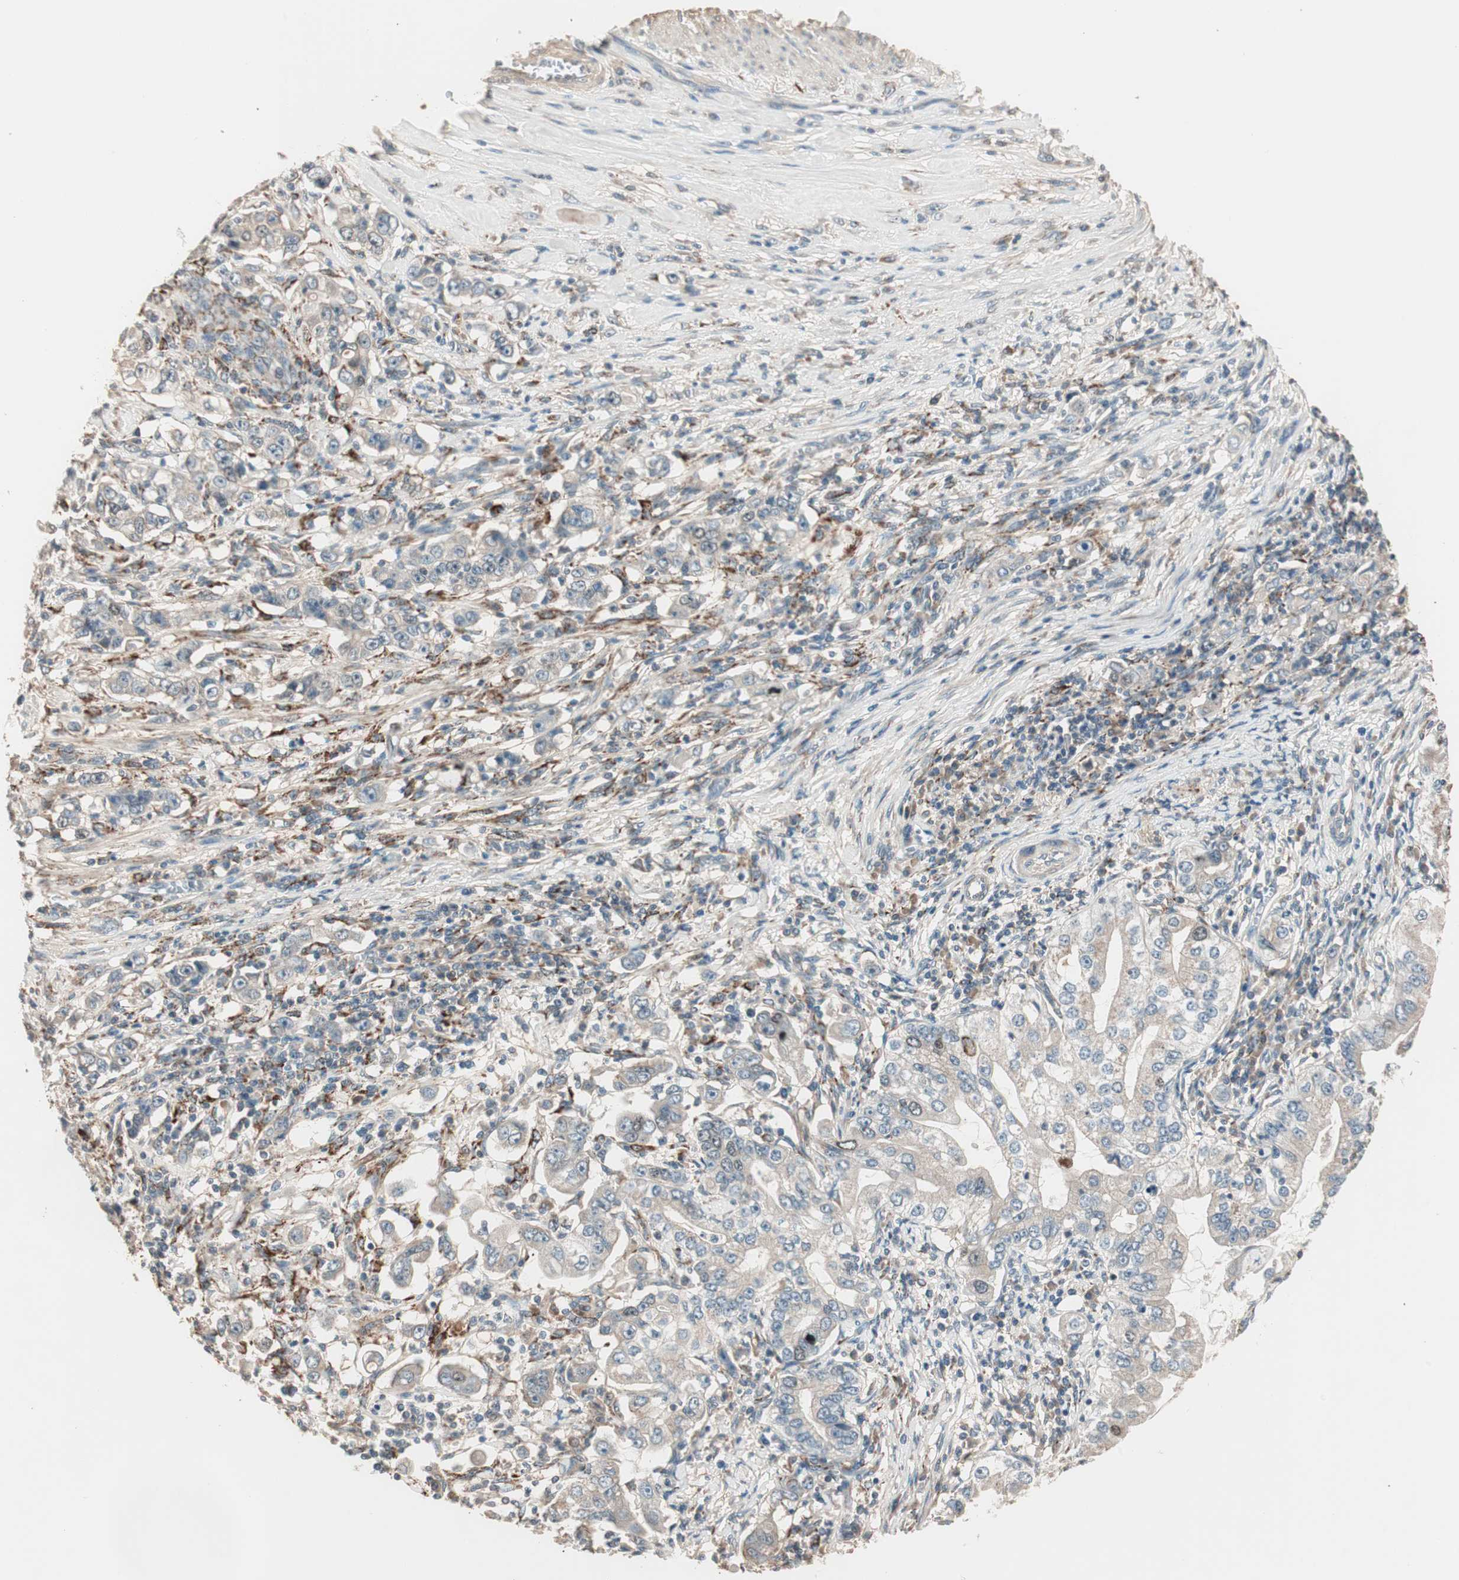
{"staining": {"intensity": "weak", "quantity": ">75%", "location": "cytoplasmic/membranous"}, "tissue": "stomach cancer", "cell_type": "Tumor cells", "image_type": "cancer", "snomed": [{"axis": "morphology", "description": "Adenocarcinoma, NOS"}, {"axis": "topography", "description": "Stomach, lower"}], "caption": "Human stomach cancer stained with a brown dye shows weak cytoplasmic/membranous positive staining in approximately >75% of tumor cells.", "gene": "NFRKB", "patient": {"sex": "female", "age": 72}}